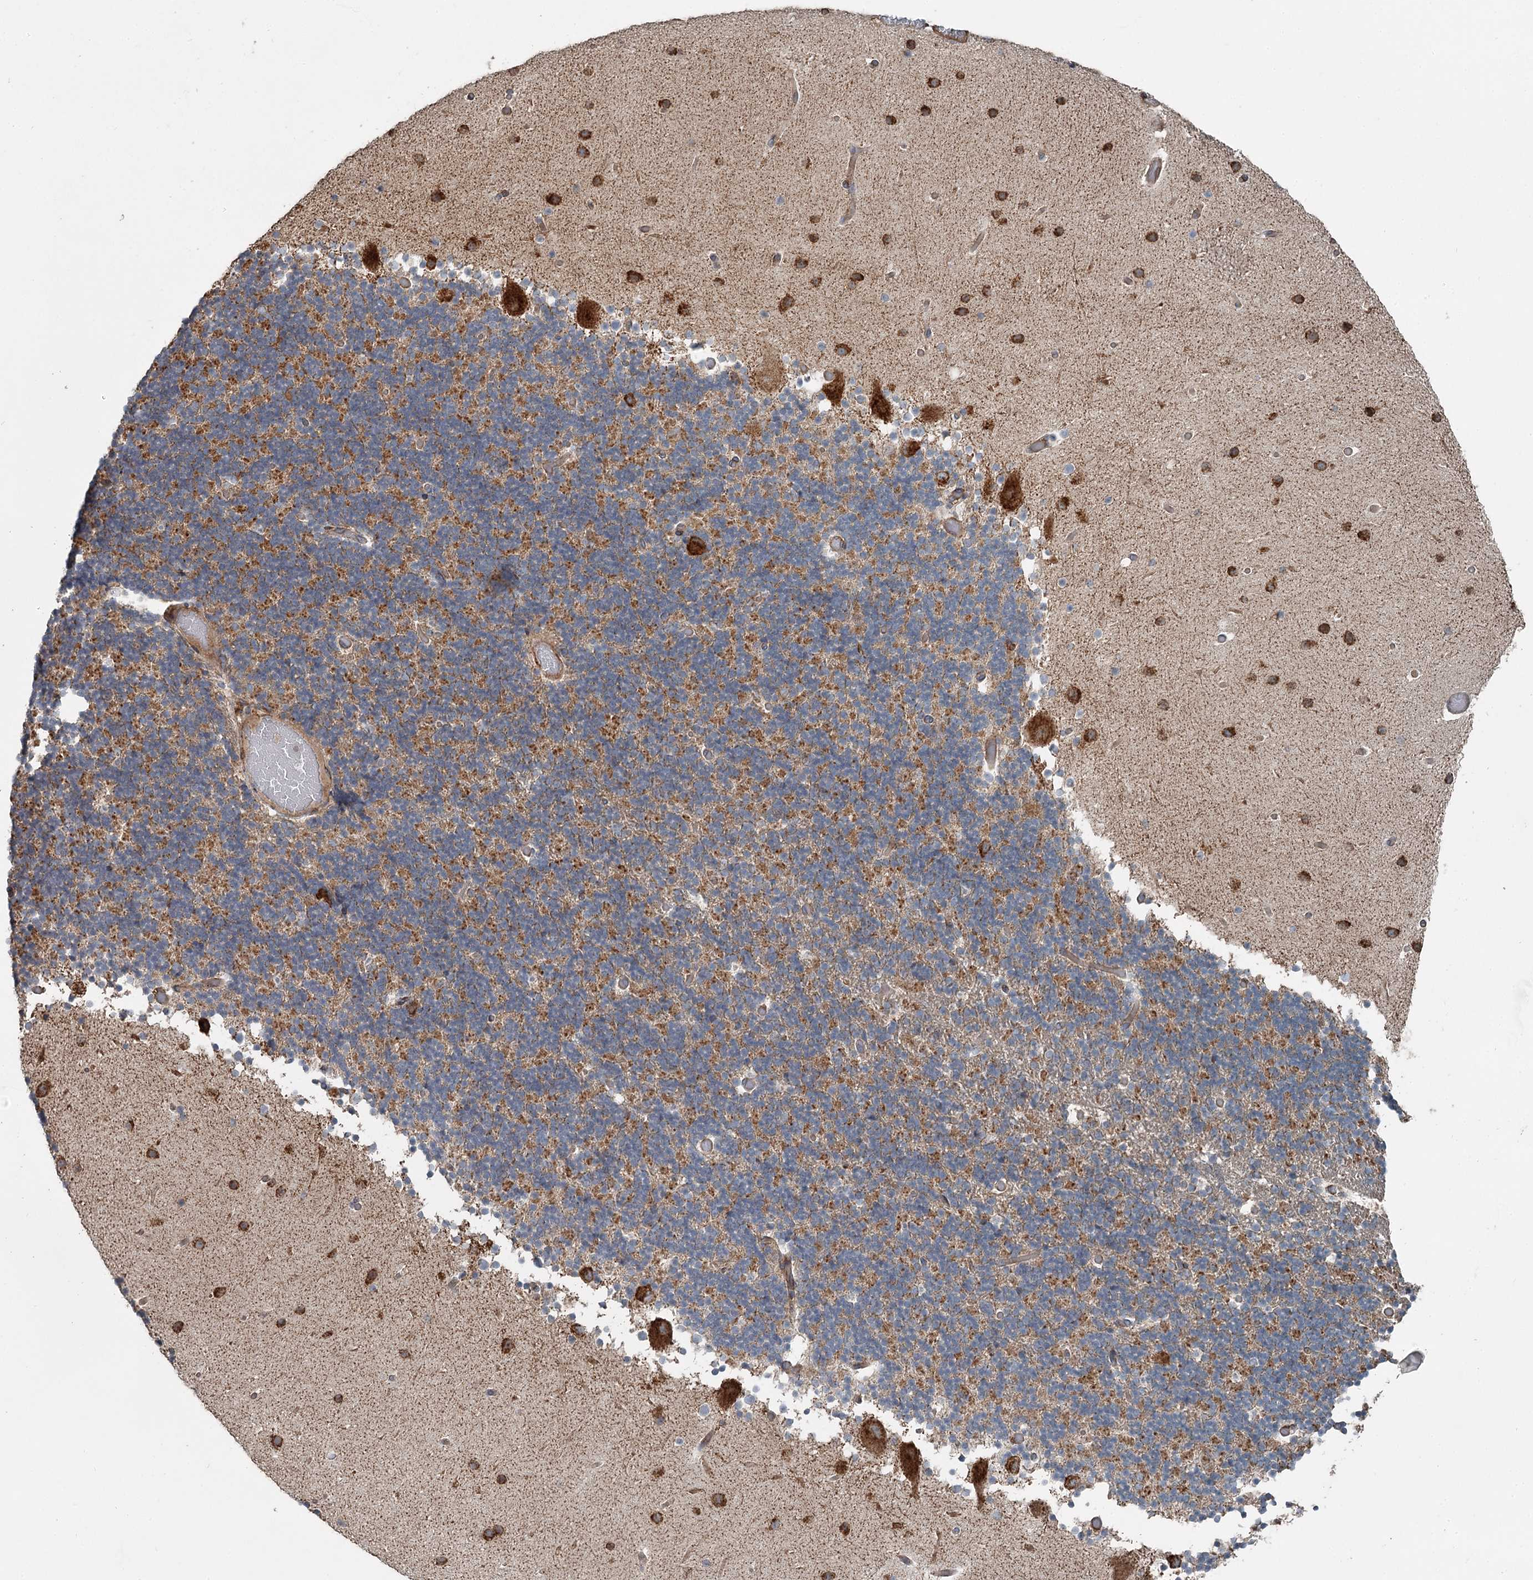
{"staining": {"intensity": "moderate", "quantity": "25%-75%", "location": "cytoplasmic/membranous"}, "tissue": "cerebellum", "cell_type": "Cells in granular layer", "image_type": "normal", "snomed": [{"axis": "morphology", "description": "Normal tissue, NOS"}, {"axis": "topography", "description": "Cerebellum"}], "caption": "High-power microscopy captured an immunohistochemistry image of unremarkable cerebellum, revealing moderate cytoplasmic/membranous positivity in approximately 25%-75% of cells in granular layer. The staining was performed using DAB (3,3'-diaminobenzidine), with brown indicating positive protein expression. Nuclei are stained blue with hematoxylin.", "gene": "RASSF8", "patient": {"sex": "male", "age": 57}}